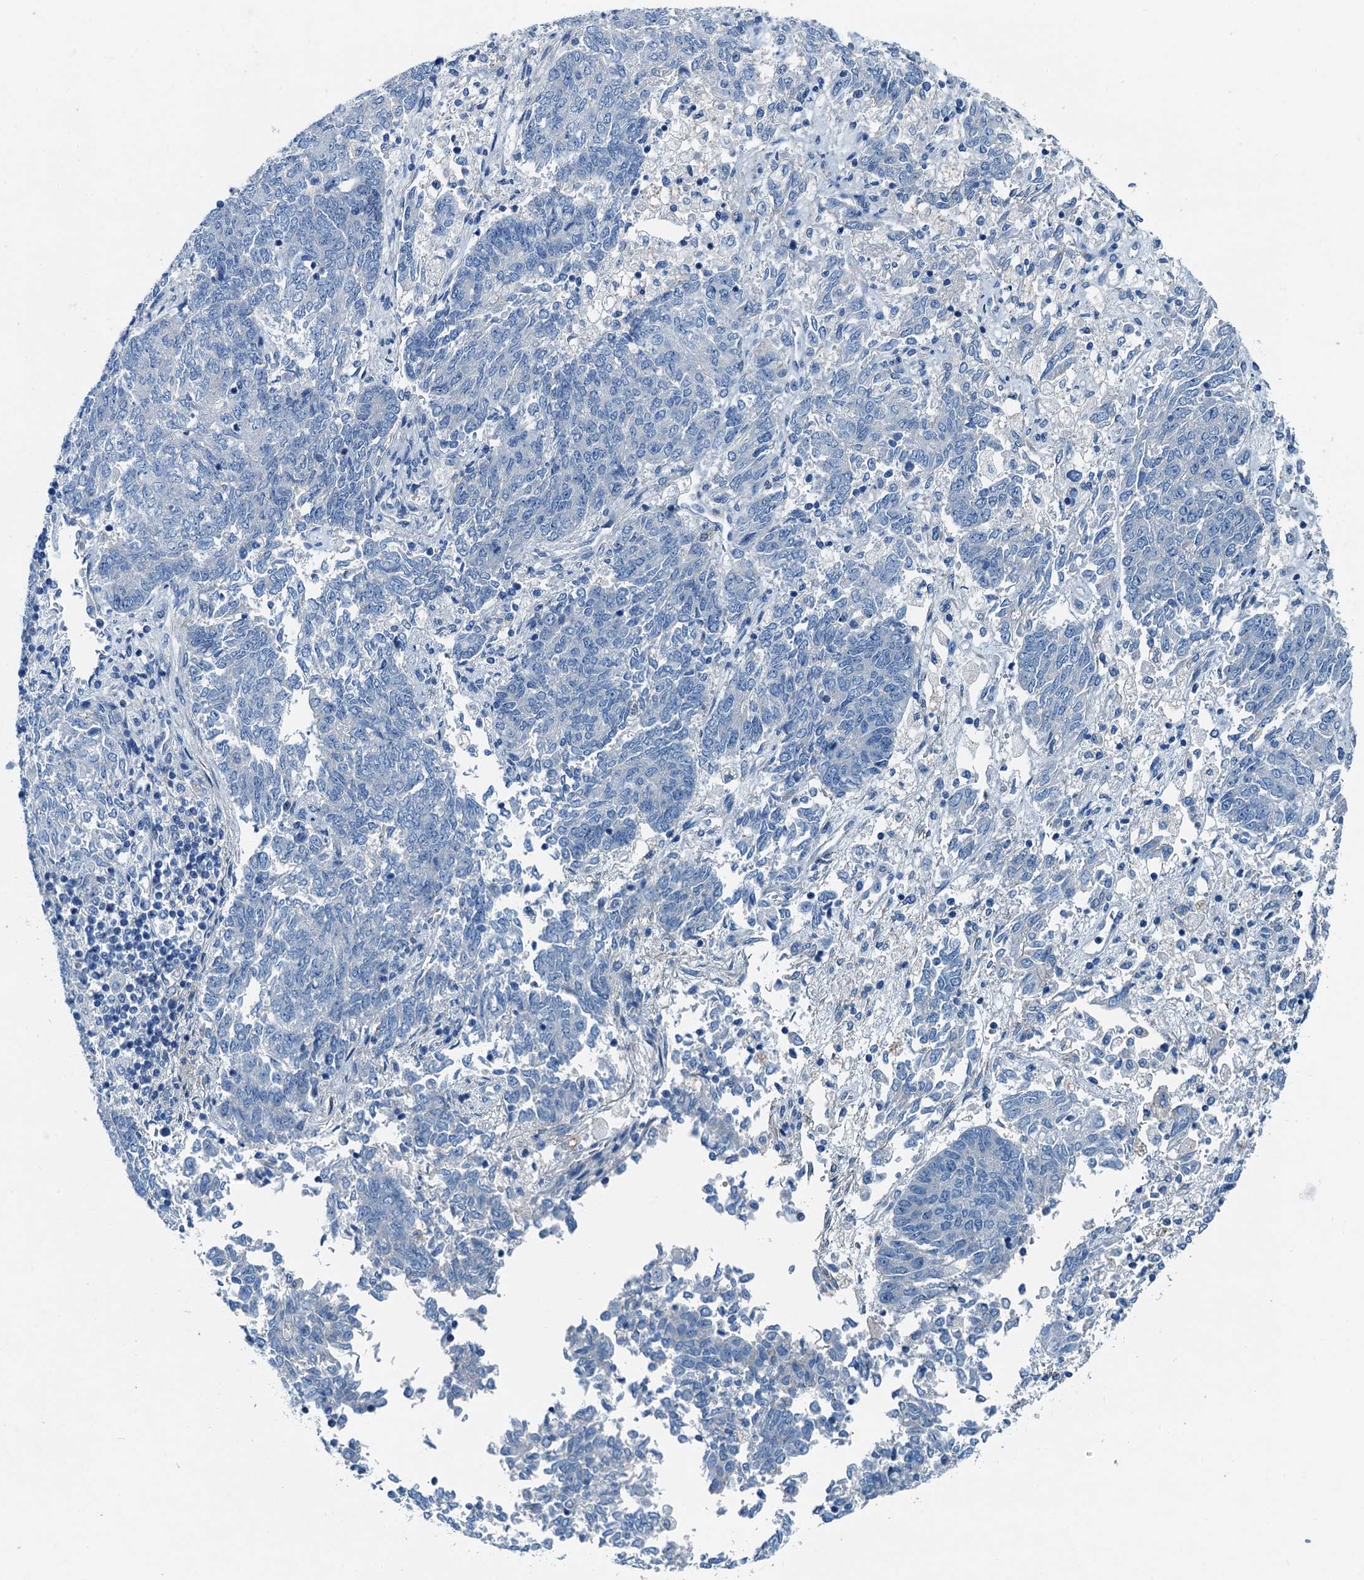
{"staining": {"intensity": "negative", "quantity": "none", "location": "none"}, "tissue": "endometrial cancer", "cell_type": "Tumor cells", "image_type": "cancer", "snomed": [{"axis": "morphology", "description": "Adenocarcinoma, NOS"}, {"axis": "topography", "description": "Endometrium"}], "caption": "Endometrial adenocarcinoma stained for a protein using immunohistochemistry demonstrates no positivity tumor cells.", "gene": "RAB3IL1", "patient": {"sex": "female", "age": 80}}